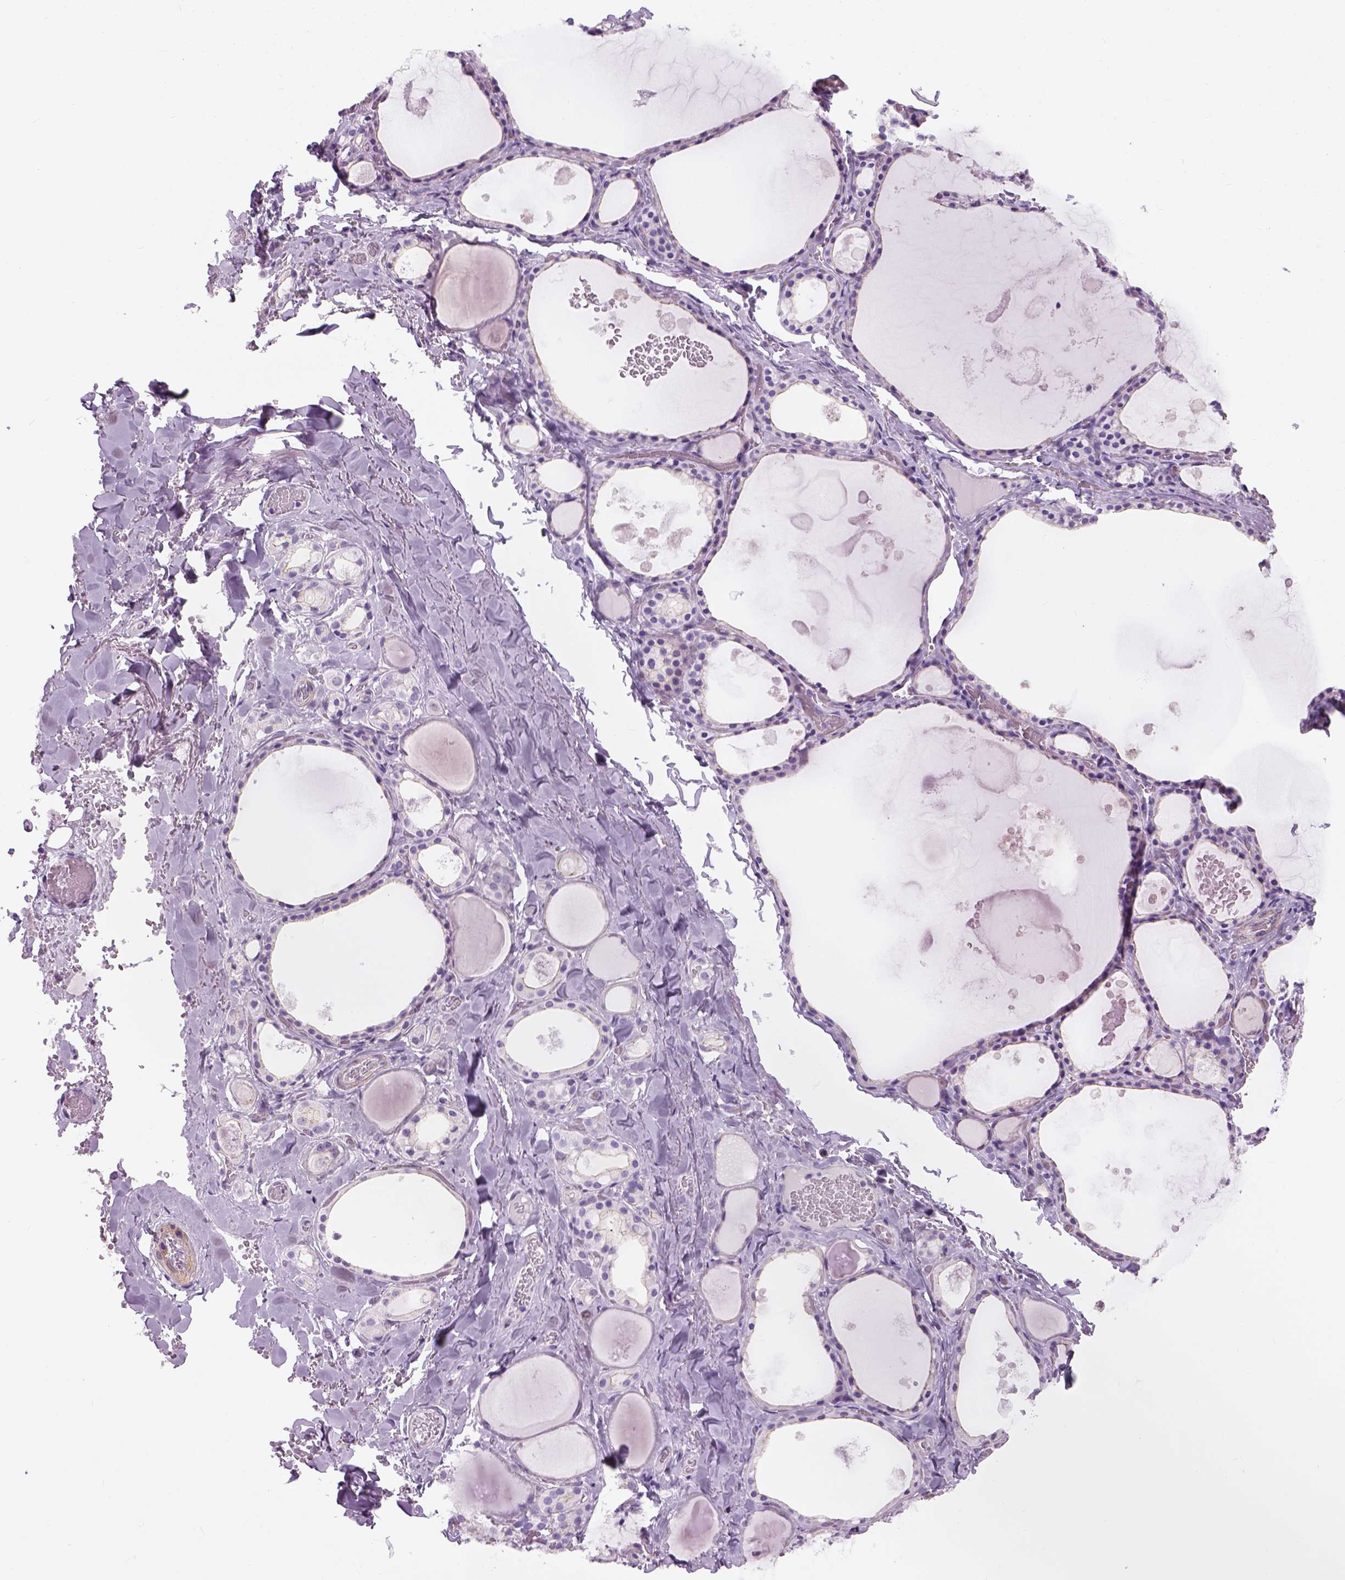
{"staining": {"intensity": "negative", "quantity": "none", "location": "none"}, "tissue": "thyroid gland", "cell_type": "Glandular cells", "image_type": "normal", "snomed": [{"axis": "morphology", "description": "Normal tissue, NOS"}, {"axis": "topography", "description": "Thyroid gland"}], "caption": "Photomicrograph shows no protein positivity in glandular cells of normal thyroid gland.", "gene": "FAM161A", "patient": {"sex": "male", "age": 56}}